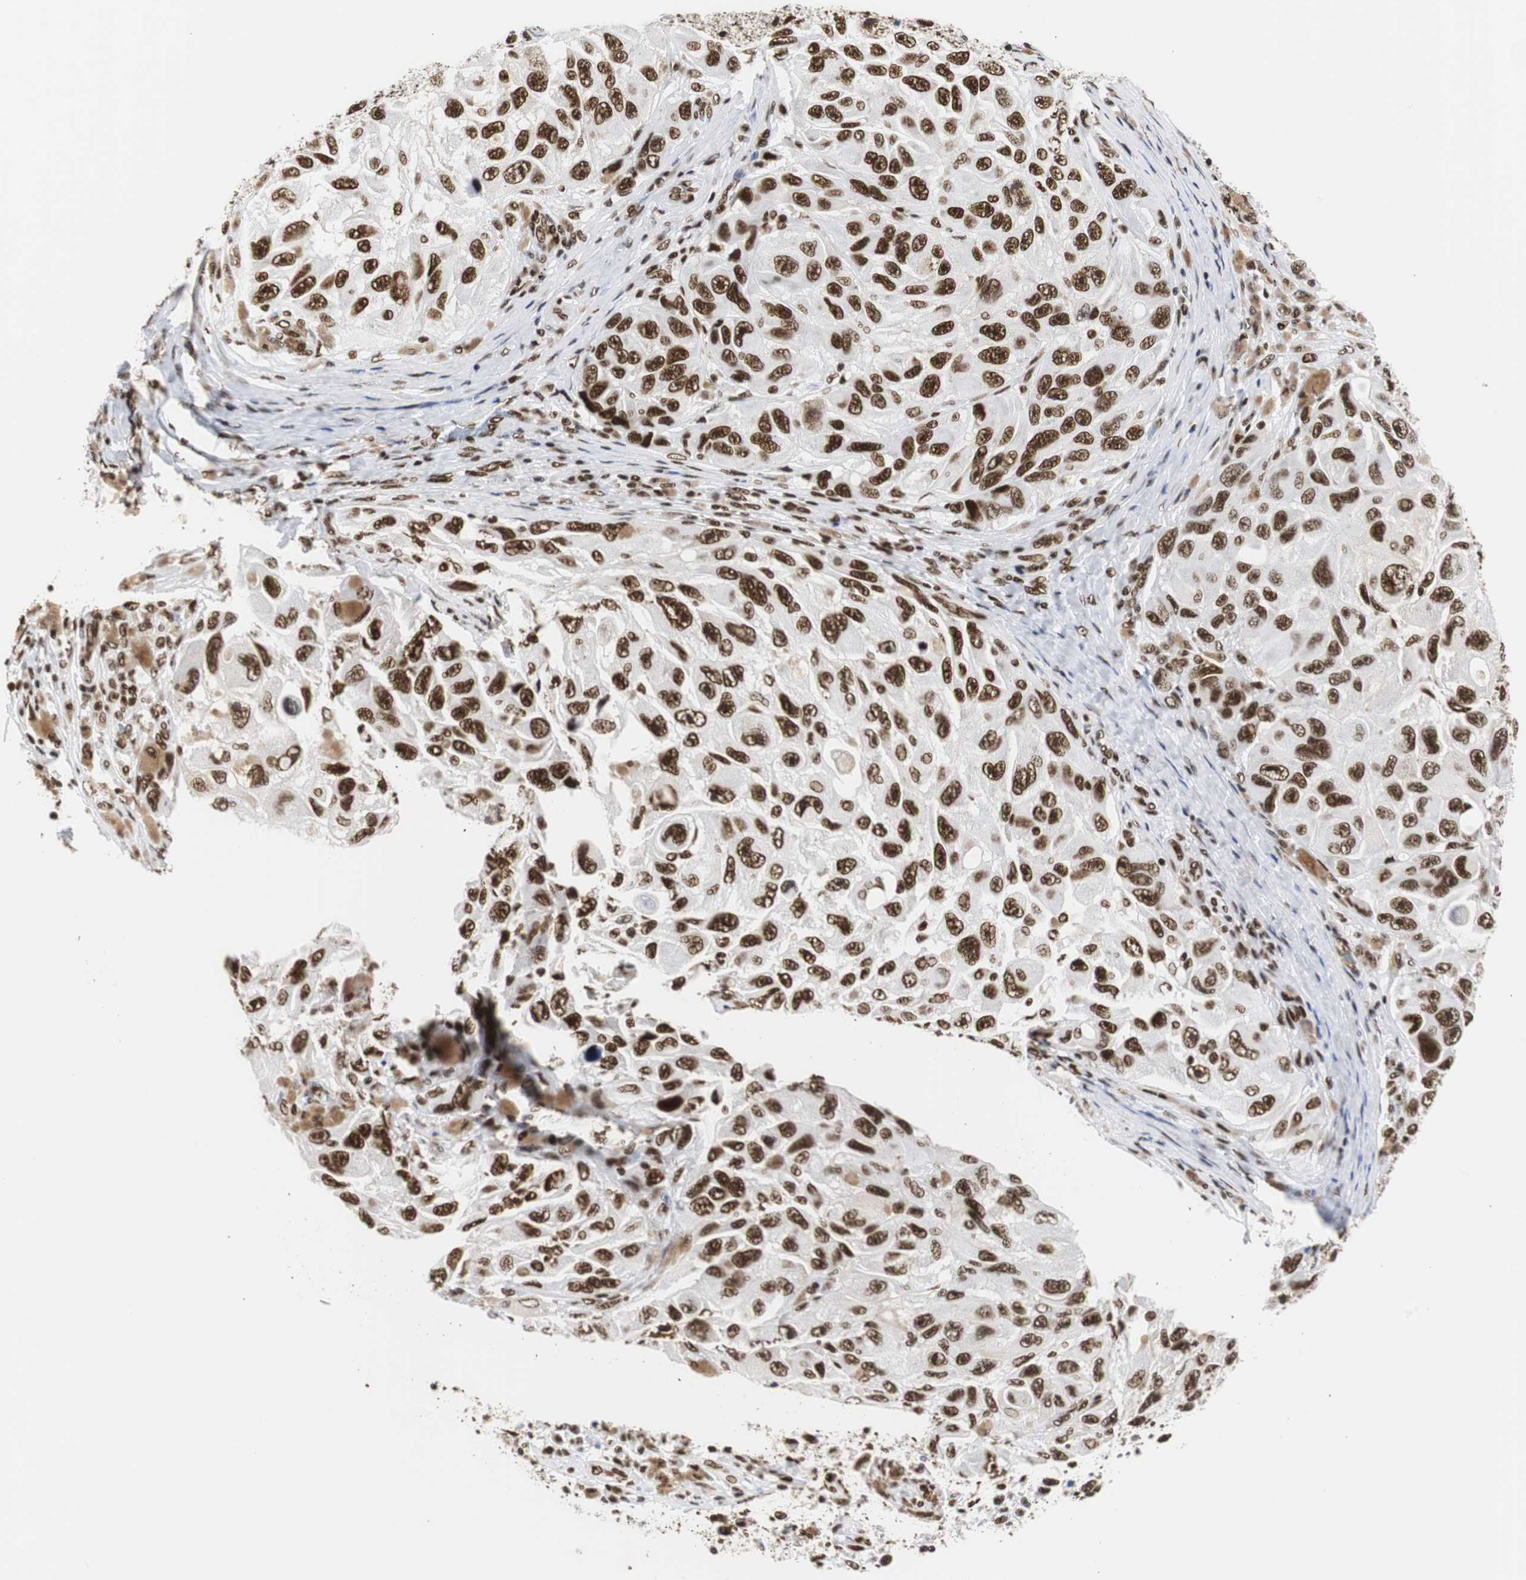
{"staining": {"intensity": "strong", "quantity": ">75%", "location": "nuclear"}, "tissue": "melanoma", "cell_type": "Tumor cells", "image_type": "cancer", "snomed": [{"axis": "morphology", "description": "Malignant melanoma, NOS"}, {"axis": "topography", "description": "Skin"}], "caption": "Strong nuclear staining is seen in approximately >75% of tumor cells in malignant melanoma.", "gene": "HNRNPH2", "patient": {"sex": "female", "age": 73}}